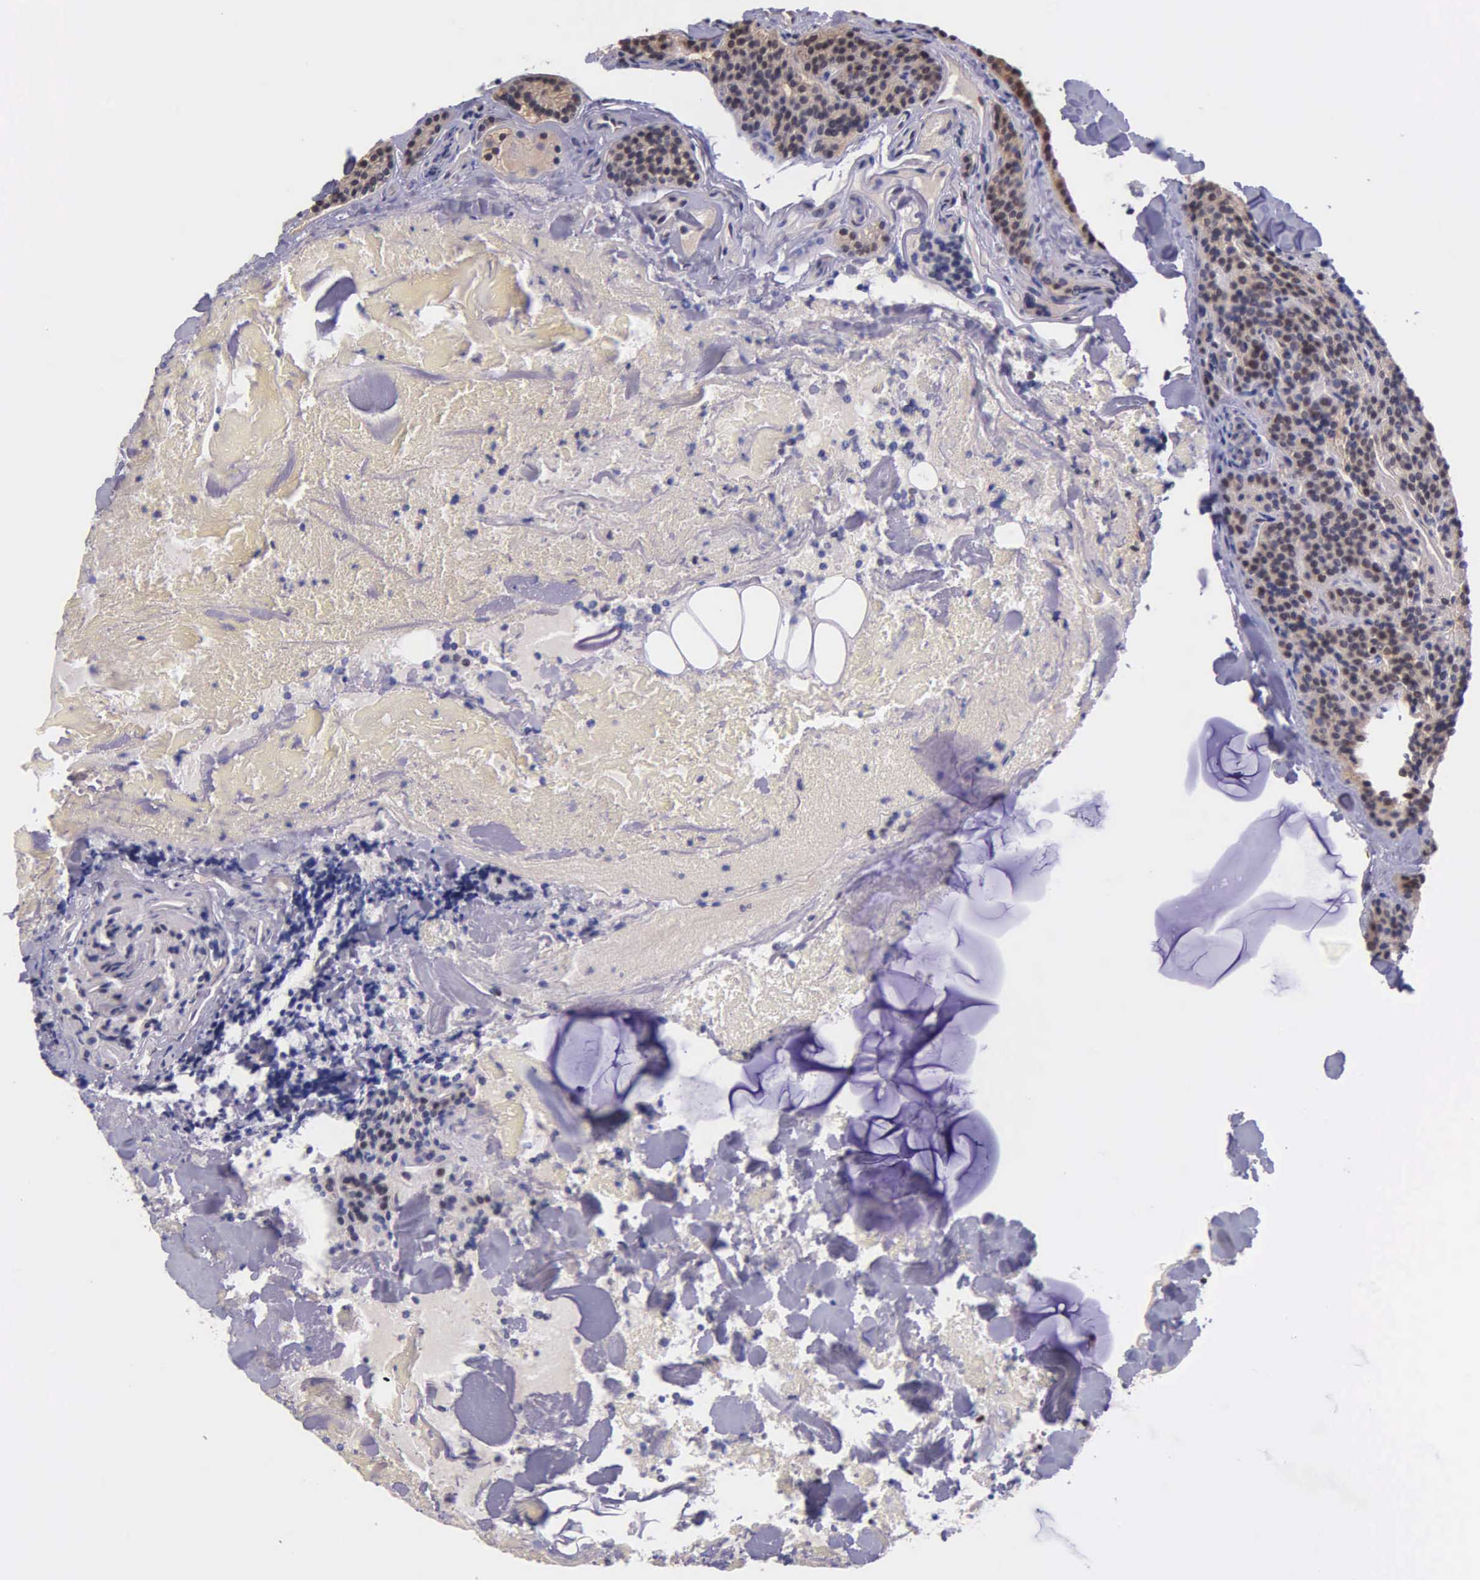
{"staining": {"intensity": "strong", "quantity": ">75%", "location": "cytoplasmic/membranous,nuclear"}, "tissue": "parathyroid gland", "cell_type": "Glandular cells", "image_type": "normal", "snomed": [{"axis": "morphology", "description": "Normal tissue, NOS"}, {"axis": "topography", "description": "Parathyroid gland"}], "caption": "Glandular cells exhibit high levels of strong cytoplasmic/membranous,nuclear staining in approximately >75% of cells in unremarkable human parathyroid gland.", "gene": "PSMC1", "patient": {"sex": "female", "age": 29}}